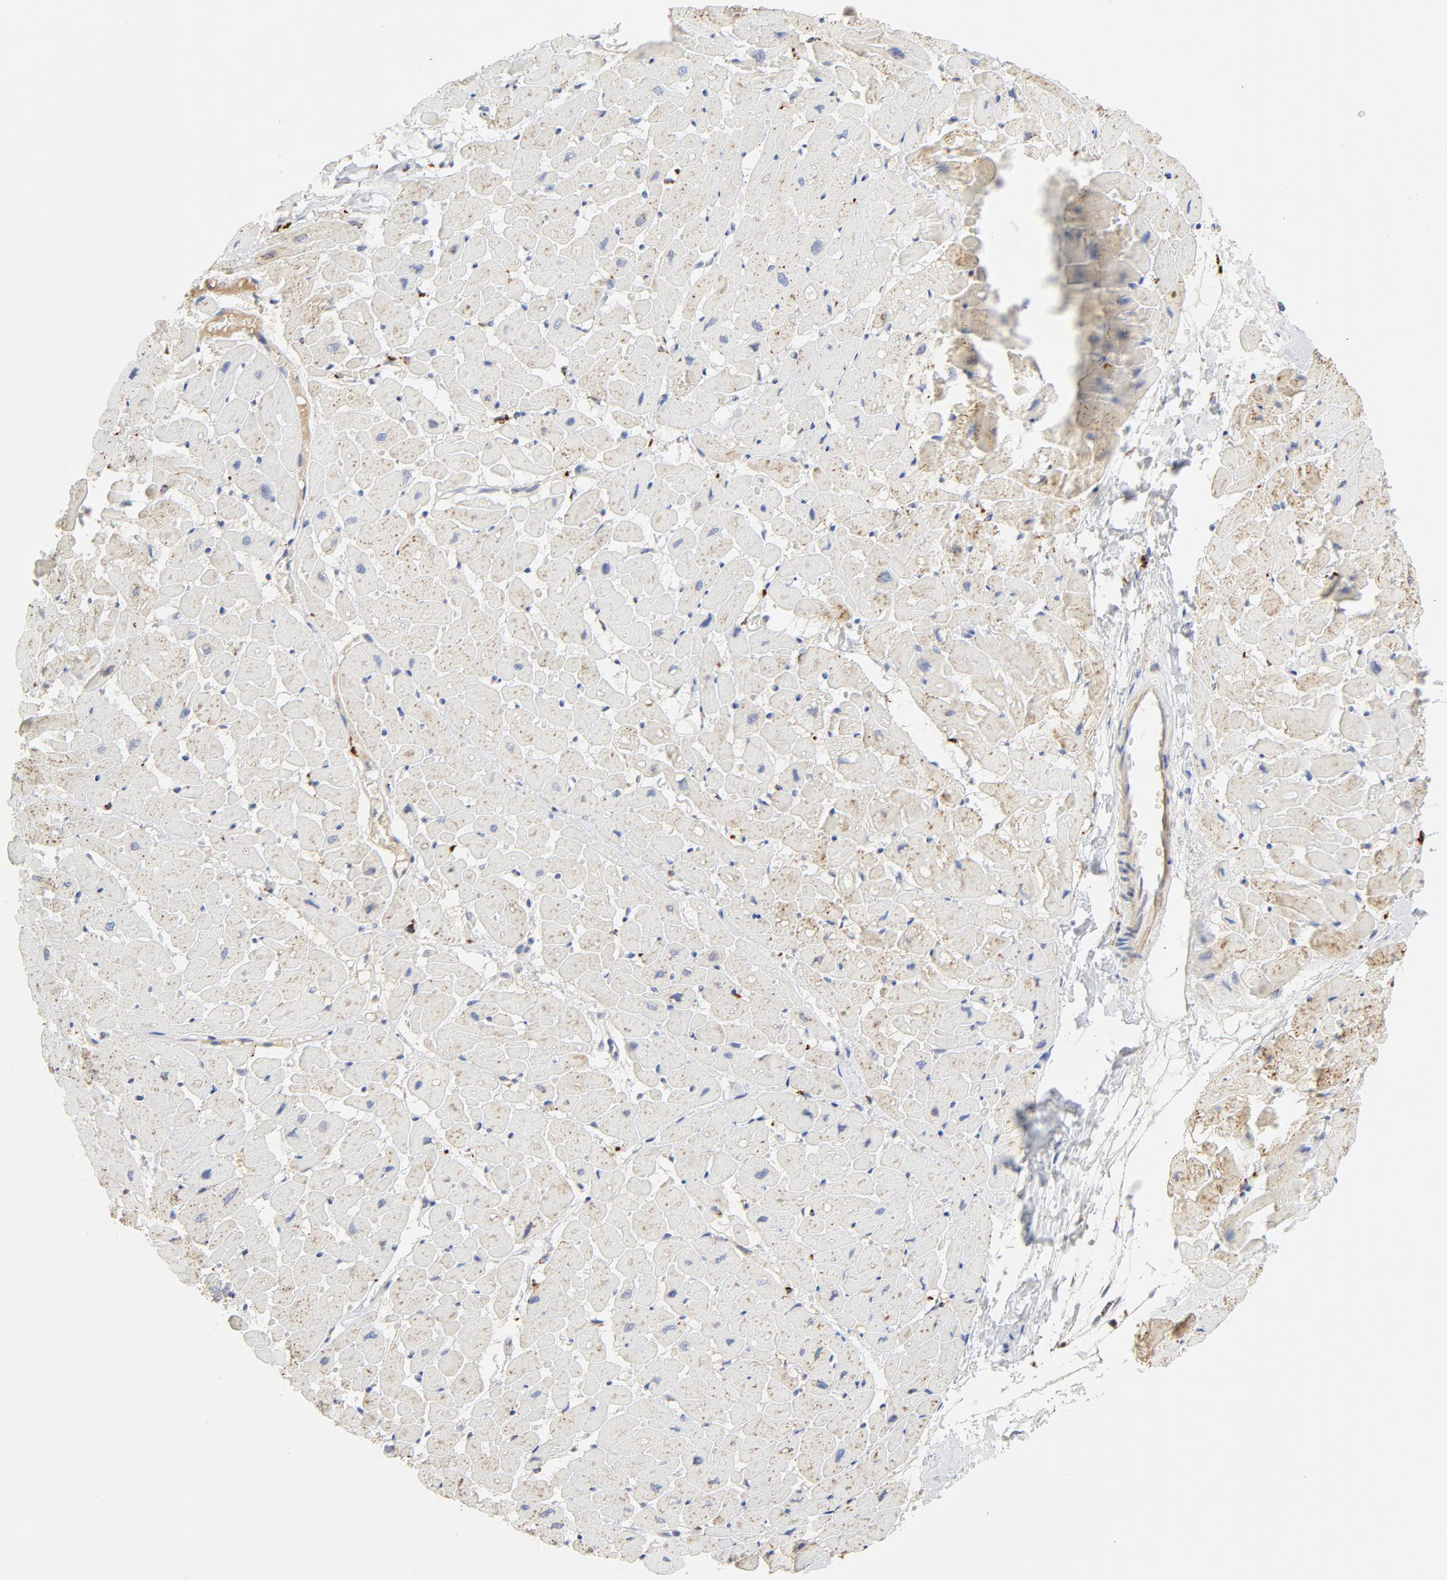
{"staining": {"intensity": "weak", "quantity": "25%-75%", "location": "cytoplasmic/membranous"}, "tissue": "heart muscle", "cell_type": "Cardiomyocytes", "image_type": "normal", "snomed": [{"axis": "morphology", "description": "Normal tissue, NOS"}, {"axis": "topography", "description": "Heart"}], "caption": "Immunohistochemical staining of benign heart muscle demonstrates 25%-75% levels of weak cytoplasmic/membranous protein expression in approximately 25%-75% of cardiomyocytes.", "gene": "MAGEB17", "patient": {"sex": "male", "age": 45}}